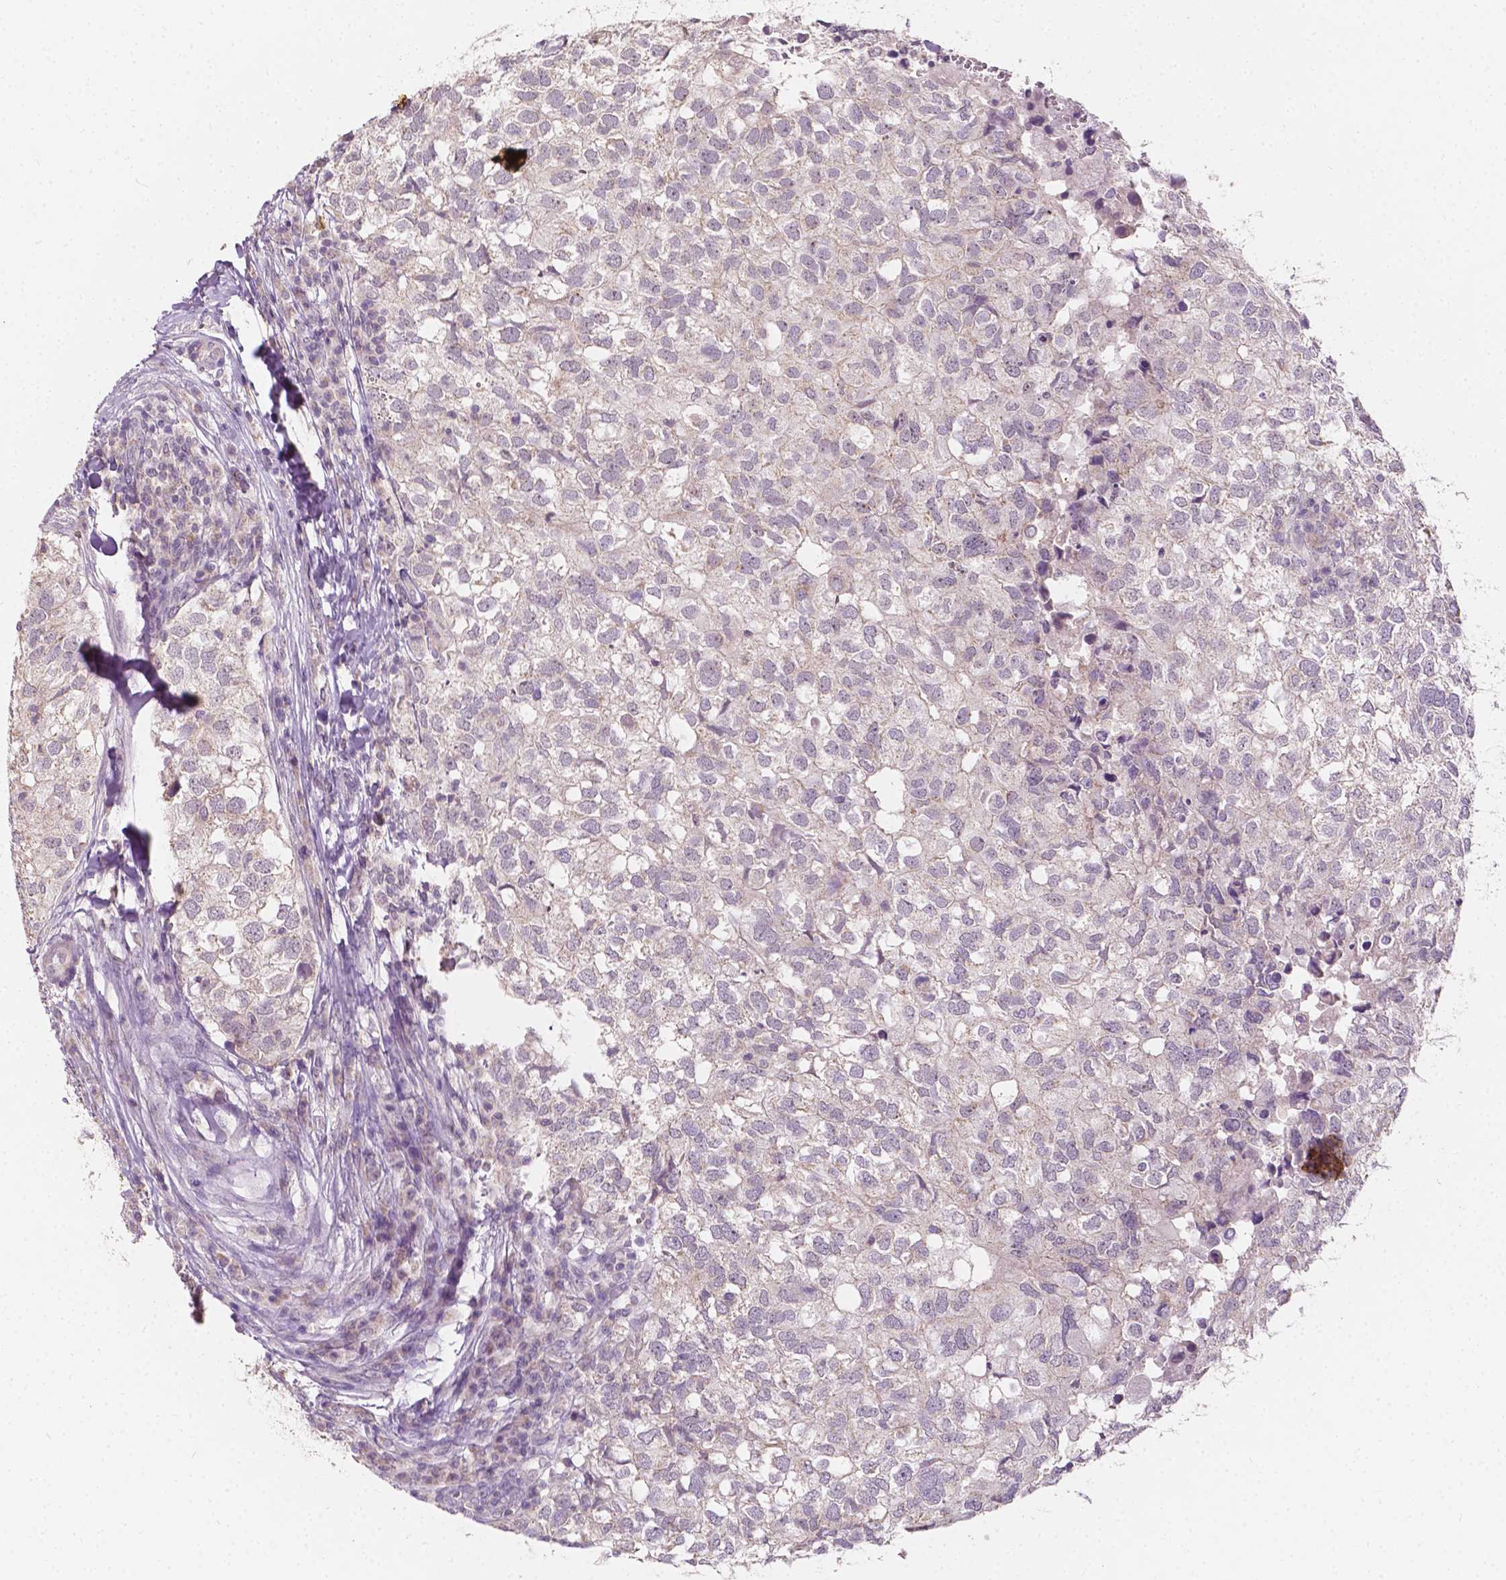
{"staining": {"intensity": "negative", "quantity": "none", "location": "none"}, "tissue": "breast cancer", "cell_type": "Tumor cells", "image_type": "cancer", "snomed": [{"axis": "morphology", "description": "Duct carcinoma"}, {"axis": "topography", "description": "Breast"}], "caption": "Image shows no protein positivity in tumor cells of breast cancer (infiltrating ductal carcinoma) tissue.", "gene": "SIRT2", "patient": {"sex": "female", "age": 30}}